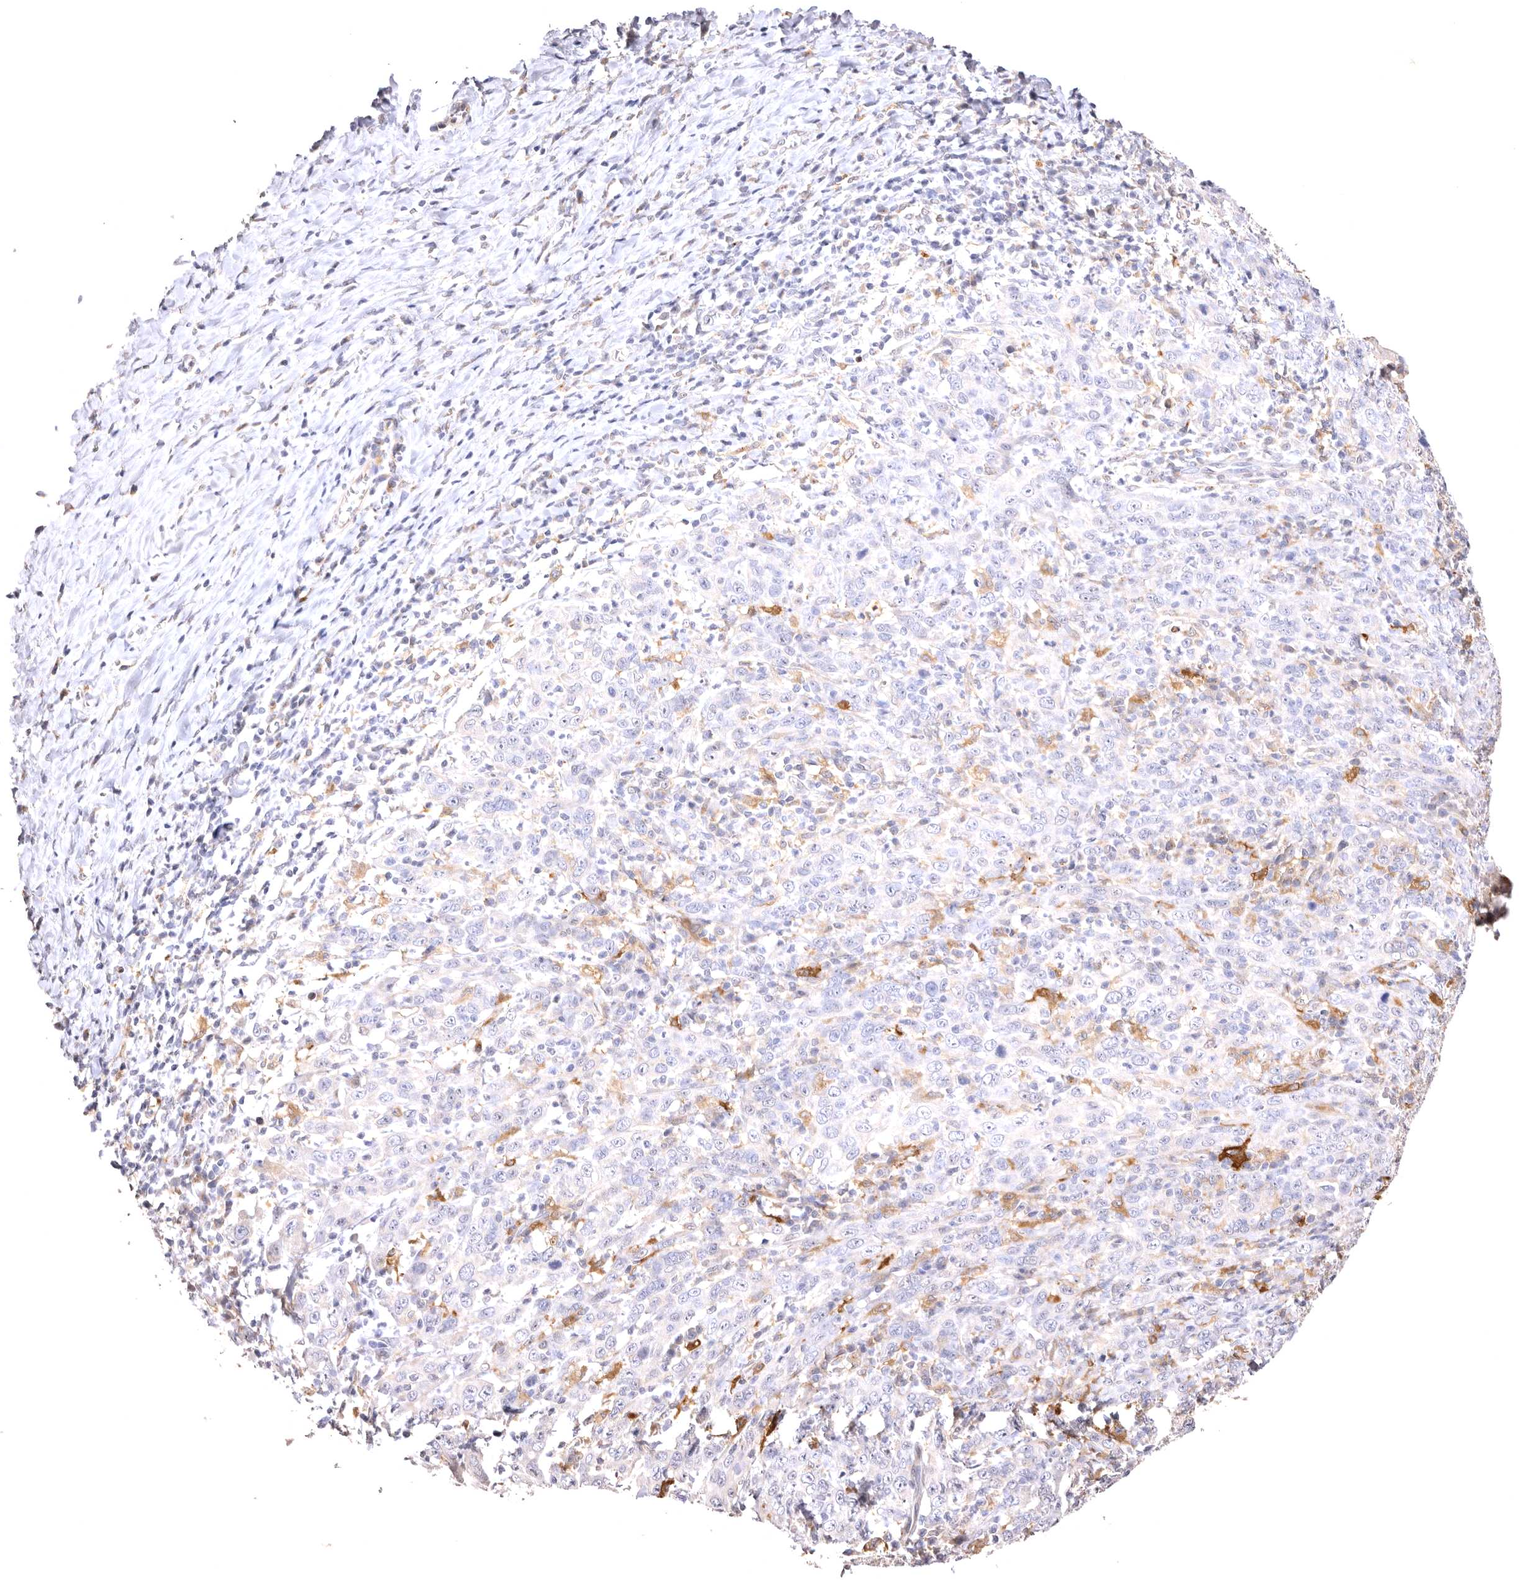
{"staining": {"intensity": "negative", "quantity": "none", "location": "none"}, "tissue": "cervical cancer", "cell_type": "Tumor cells", "image_type": "cancer", "snomed": [{"axis": "morphology", "description": "Squamous cell carcinoma, NOS"}, {"axis": "topography", "description": "Cervix"}], "caption": "Tumor cells show no significant staining in cervical squamous cell carcinoma.", "gene": "VPS45", "patient": {"sex": "female", "age": 46}}